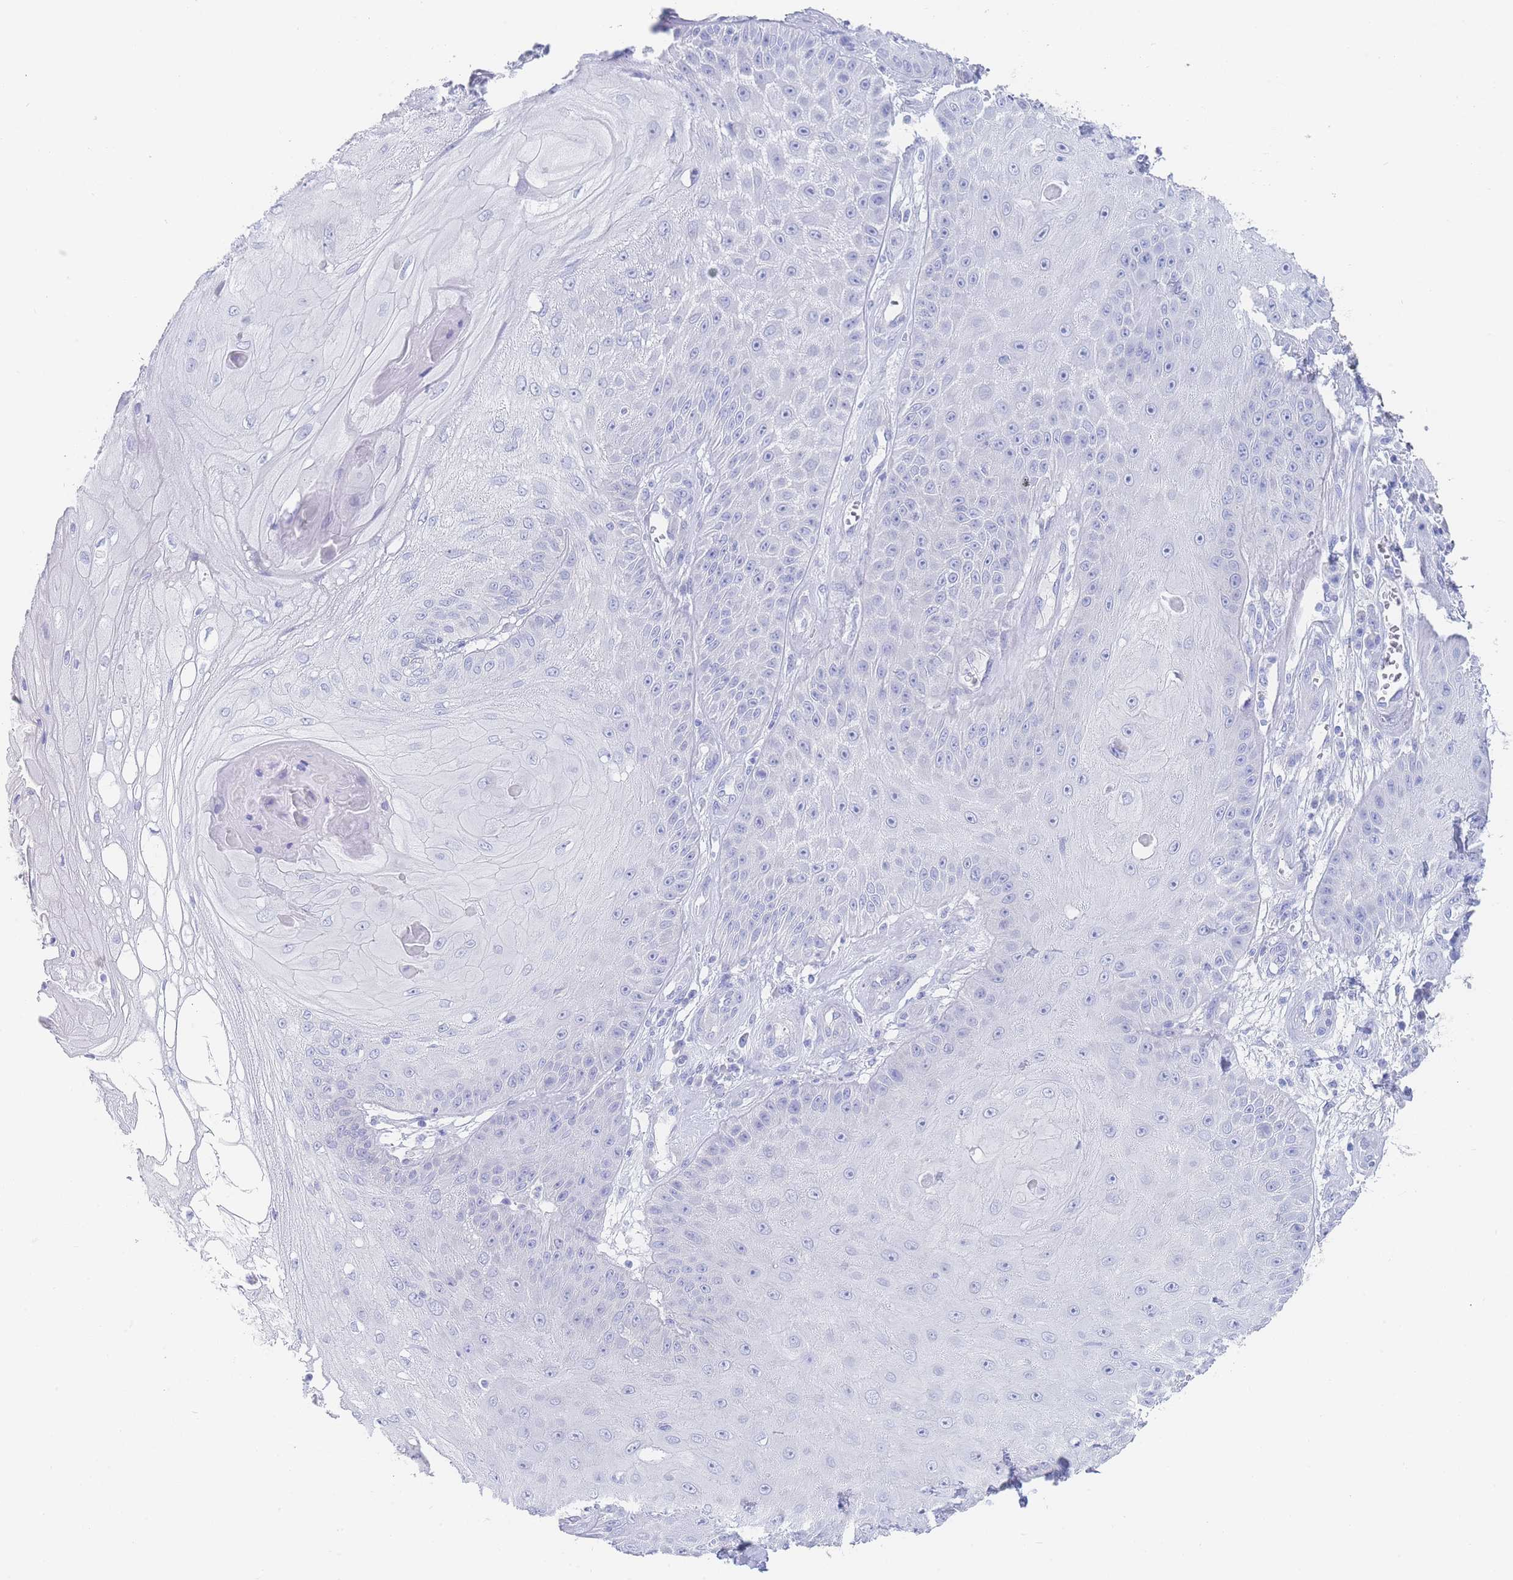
{"staining": {"intensity": "negative", "quantity": "none", "location": "none"}, "tissue": "skin cancer", "cell_type": "Tumor cells", "image_type": "cancer", "snomed": [{"axis": "morphology", "description": "Squamous cell carcinoma, NOS"}, {"axis": "topography", "description": "Skin"}], "caption": "Human squamous cell carcinoma (skin) stained for a protein using immunohistochemistry exhibits no staining in tumor cells.", "gene": "LZTFL1", "patient": {"sex": "male", "age": 70}}